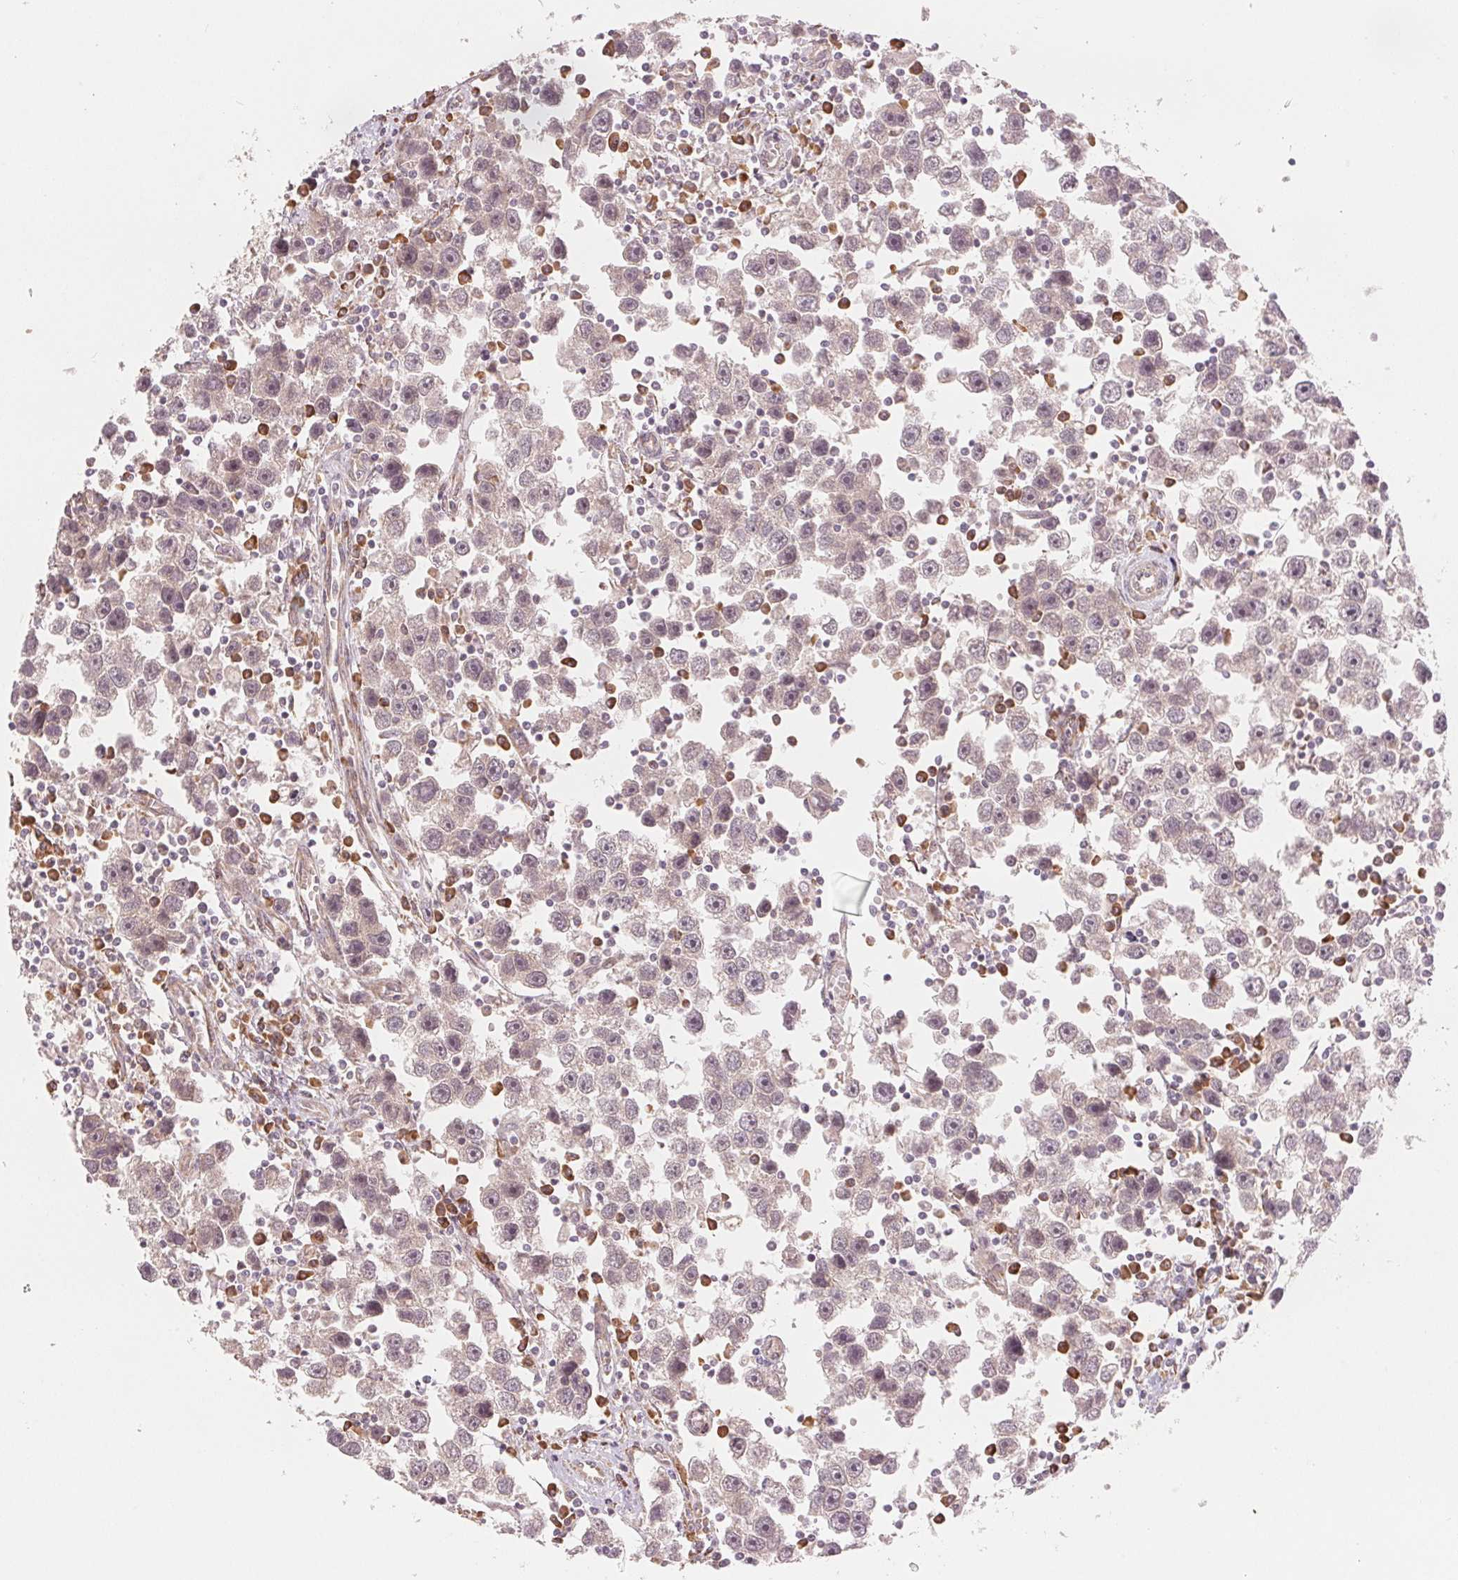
{"staining": {"intensity": "negative", "quantity": "none", "location": "none"}, "tissue": "testis cancer", "cell_type": "Tumor cells", "image_type": "cancer", "snomed": [{"axis": "morphology", "description": "Seminoma, NOS"}, {"axis": "topography", "description": "Testis"}], "caption": "IHC of testis seminoma shows no expression in tumor cells.", "gene": "SLC20A1", "patient": {"sex": "male", "age": 30}}